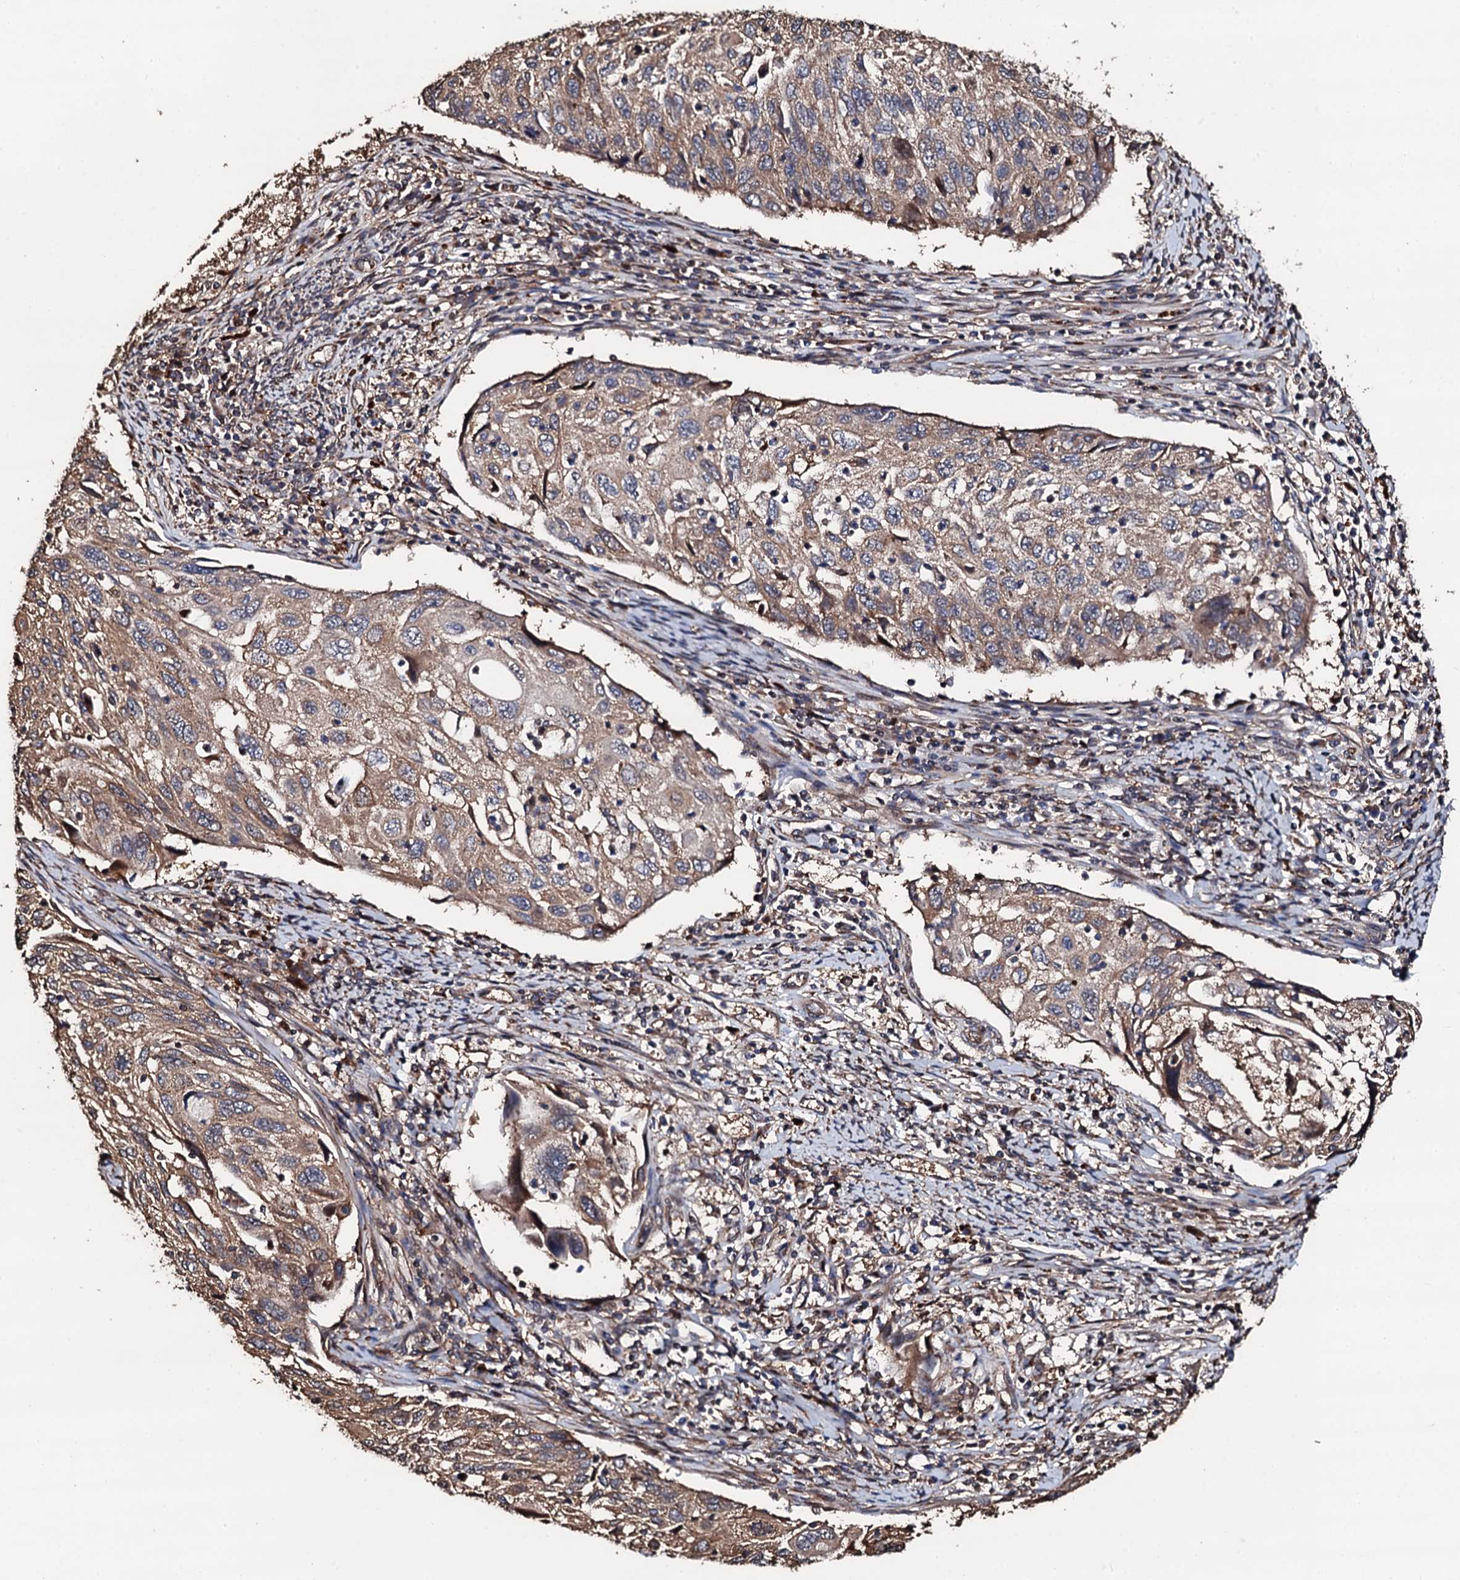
{"staining": {"intensity": "moderate", "quantity": ">75%", "location": "cytoplasmic/membranous"}, "tissue": "cervical cancer", "cell_type": "Tumor cells", "image_type": "cancer", "snomed": [{"axis": "morphology", "description": "Squamous cell carcinoma, NOS"}, {"axis": "topography", "description": "Cervix"}], "caption": "DAB (3,3'-diaminobenzidine) immunohistochemical staining of human cervical cancer exhibits moderate cytoplasmic/membranous protein positivity in about >75% of tumor cells.", "gene": "CKAP5", "patient": {"sex": "female", "age": 70}}